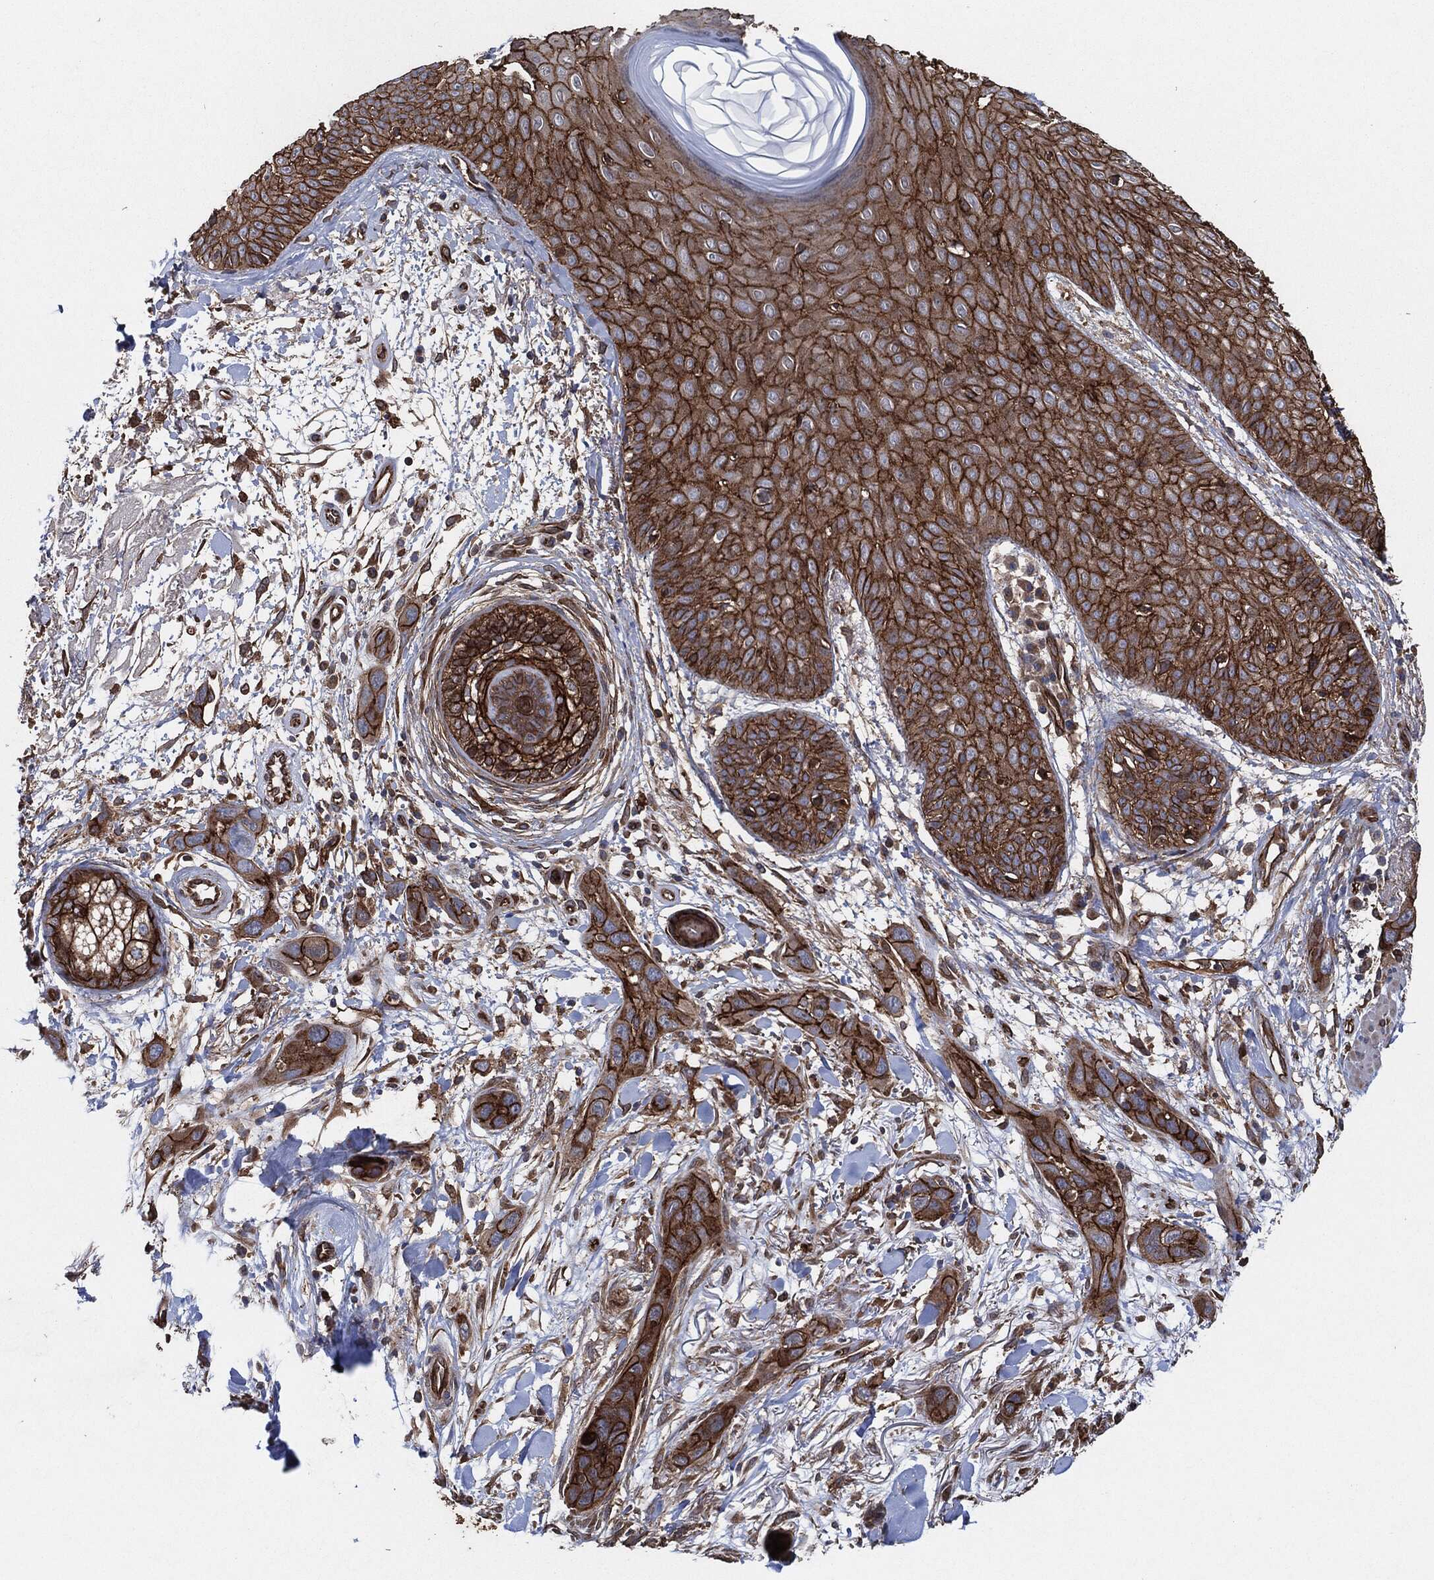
{"staining": {"intensity": "strong", "quantity": ">75%", "location": "cytoplasmic/membranous"}, "tissue": "skin cancer", "cell_type": "Tumor cells", "image_type": "cancer", "snomed": [{"axis": "morphology", "description": "Squamous cell carcinoma, NOS"}, {"axis": "topography", "description": "Skin"}], "caption": "Brown immunohistochemical staining in human skin cancer exhibits strong cytoplasmic/membranous staining in about >75% of tumor cells.", "gene": "CTNNA1", "patient": {"sex": "male", "age": 78}}